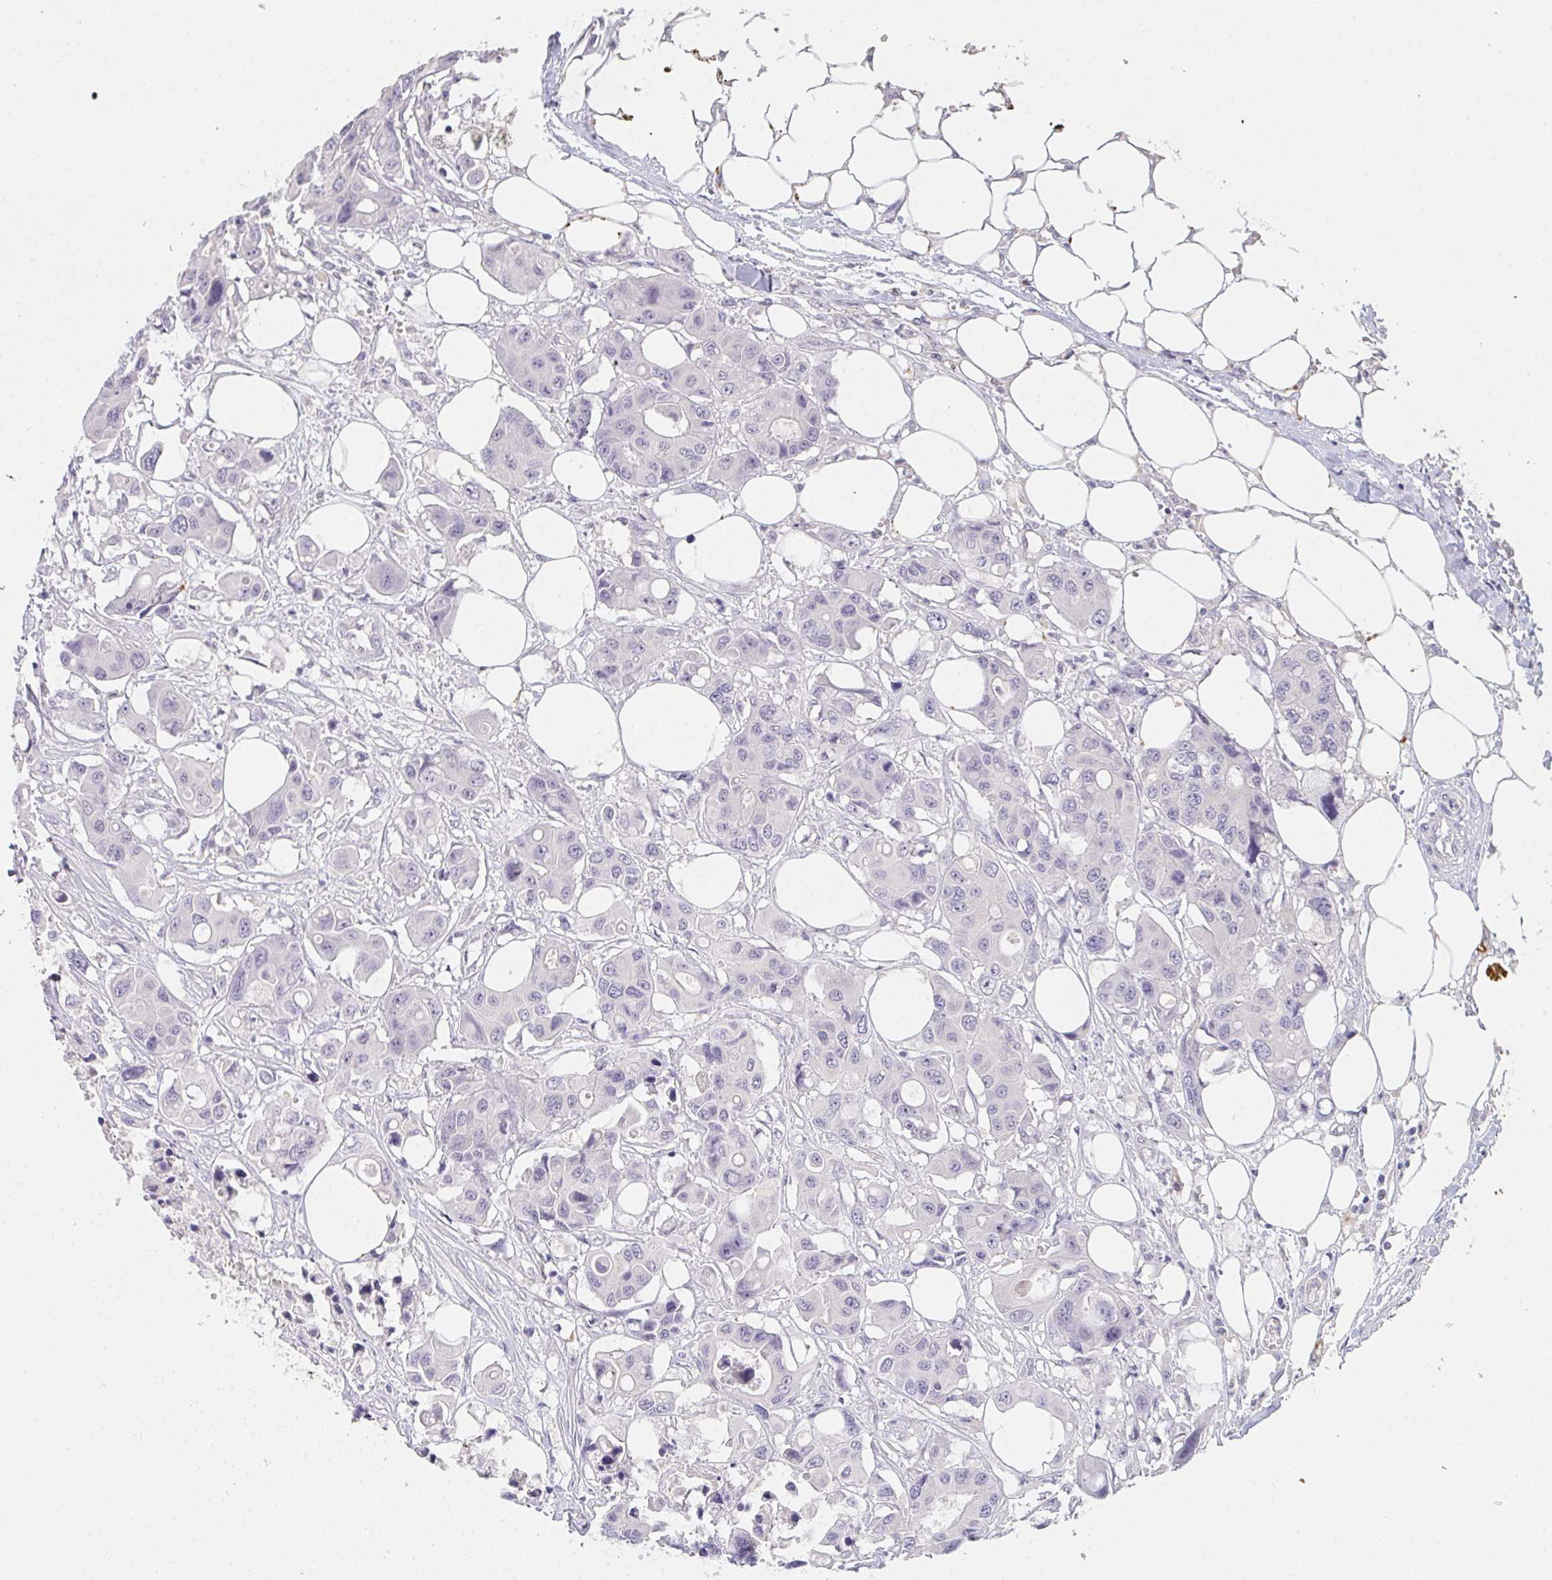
{"staining": {"intensity": "negative", "quantity": "none", "location": "none"}, "tissue": "colorectal cancer", "cell_type": "Tumor cells", "image_type": "cancer", "snomed": [{"axis": "morphology", "description": "Adenocarcinoma, NOS"}, {"axis": "topography", "description": "Colon"}], "caption": "Histopathology image shows no protein staining in tumor cells of adenocarcinoma (colorectal) tissue.", "gene": "TMEM219", "patient": {"sex": "male", "age": 77}}